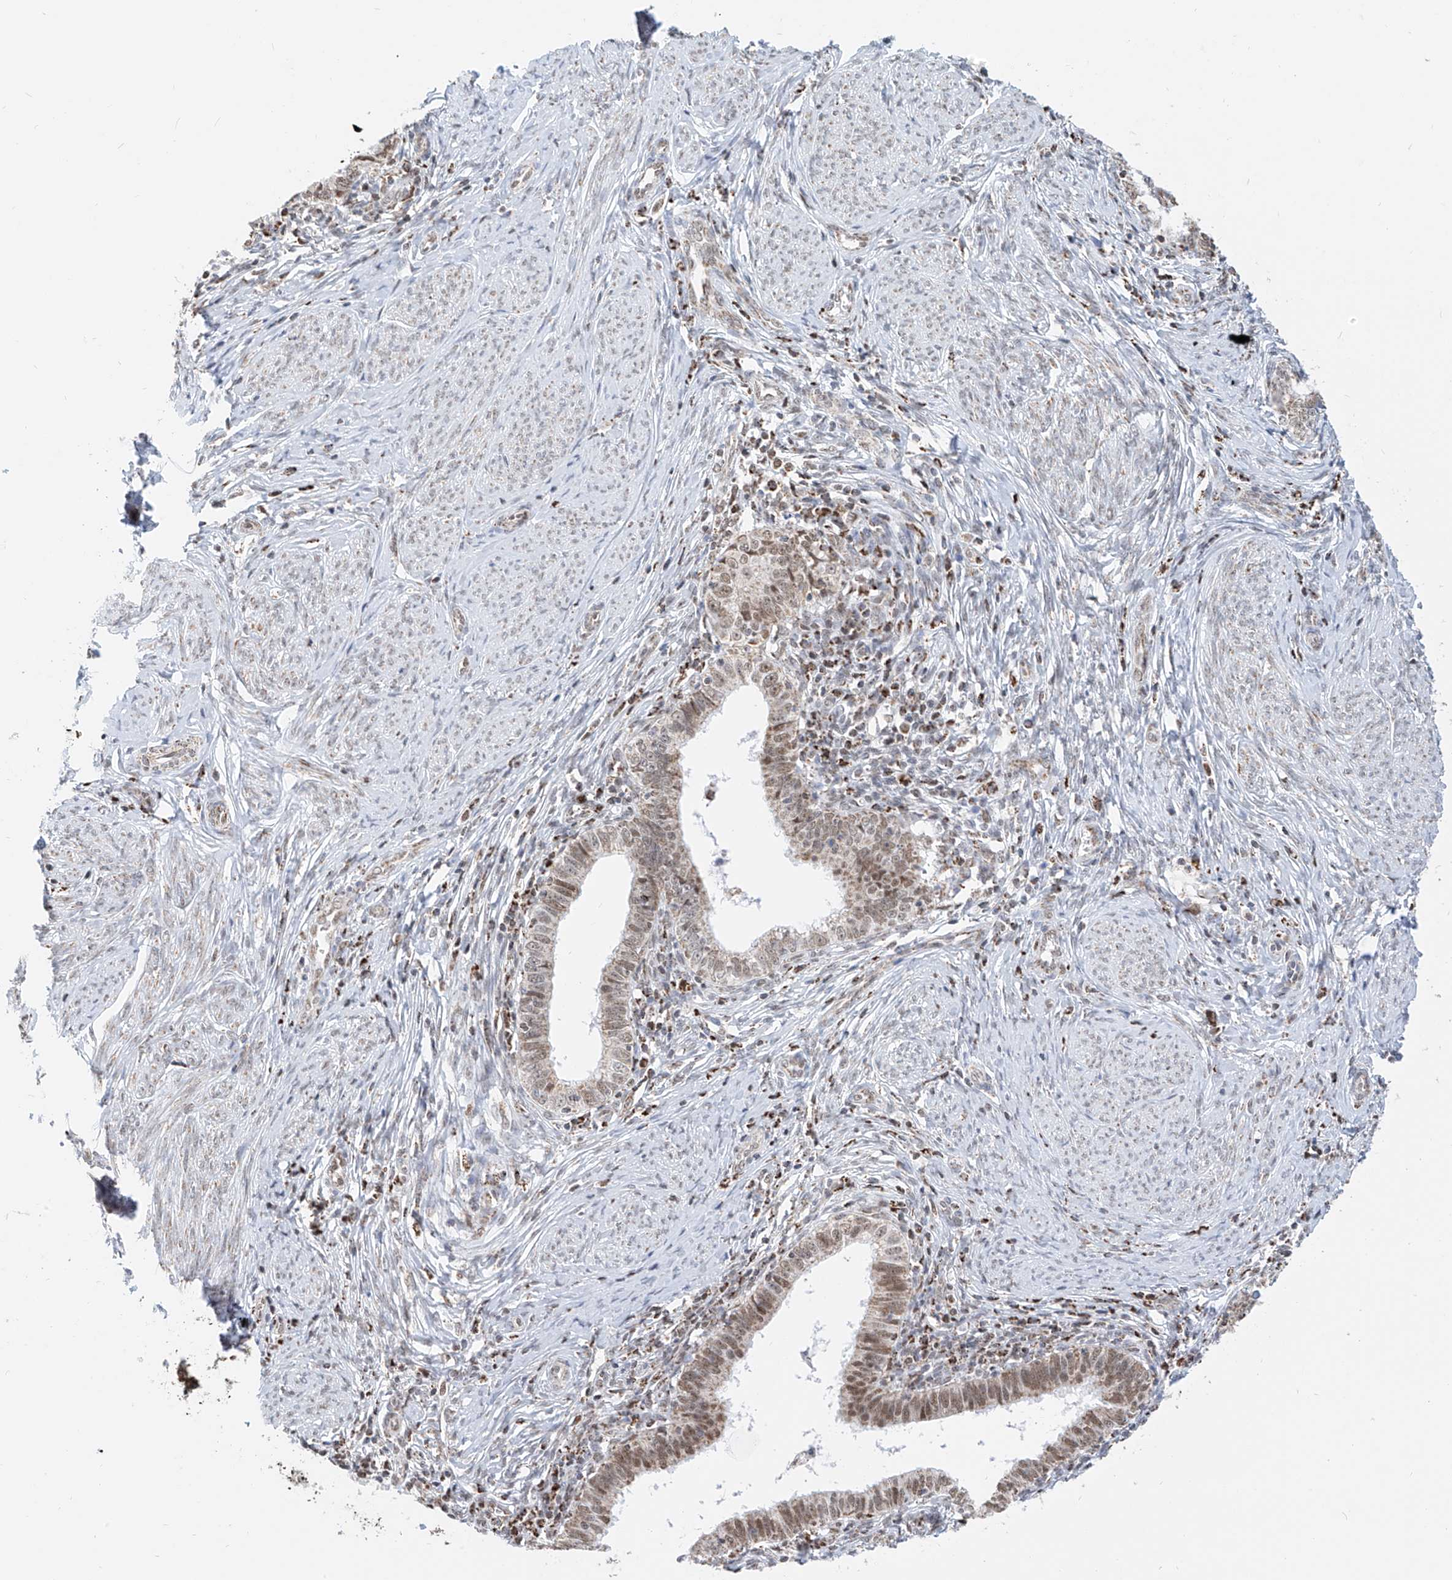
{"staining": {"intensity": "moderate", "quantity": ">75%", "location": "cytoplasmic/membranous,nuclear"}, "tissue": "cervical cancer", "cell_type": "Tumor cells", "image_type": "cancer", "snomed": [{"axis": "morphology", "description": "Adenocarcinoma, NOS"}, {"axis": "topography", "description": "Cervix"}], "caption": "Immunohistochemistry (IHC) of human cervical adenocarcinoma displays medium levels of moderate cytoplasmic/membranous and nuclear expression in about >75% of tumor cells.", "gene": "NALCN", "patient": {"sex": "female", "age": 36}}